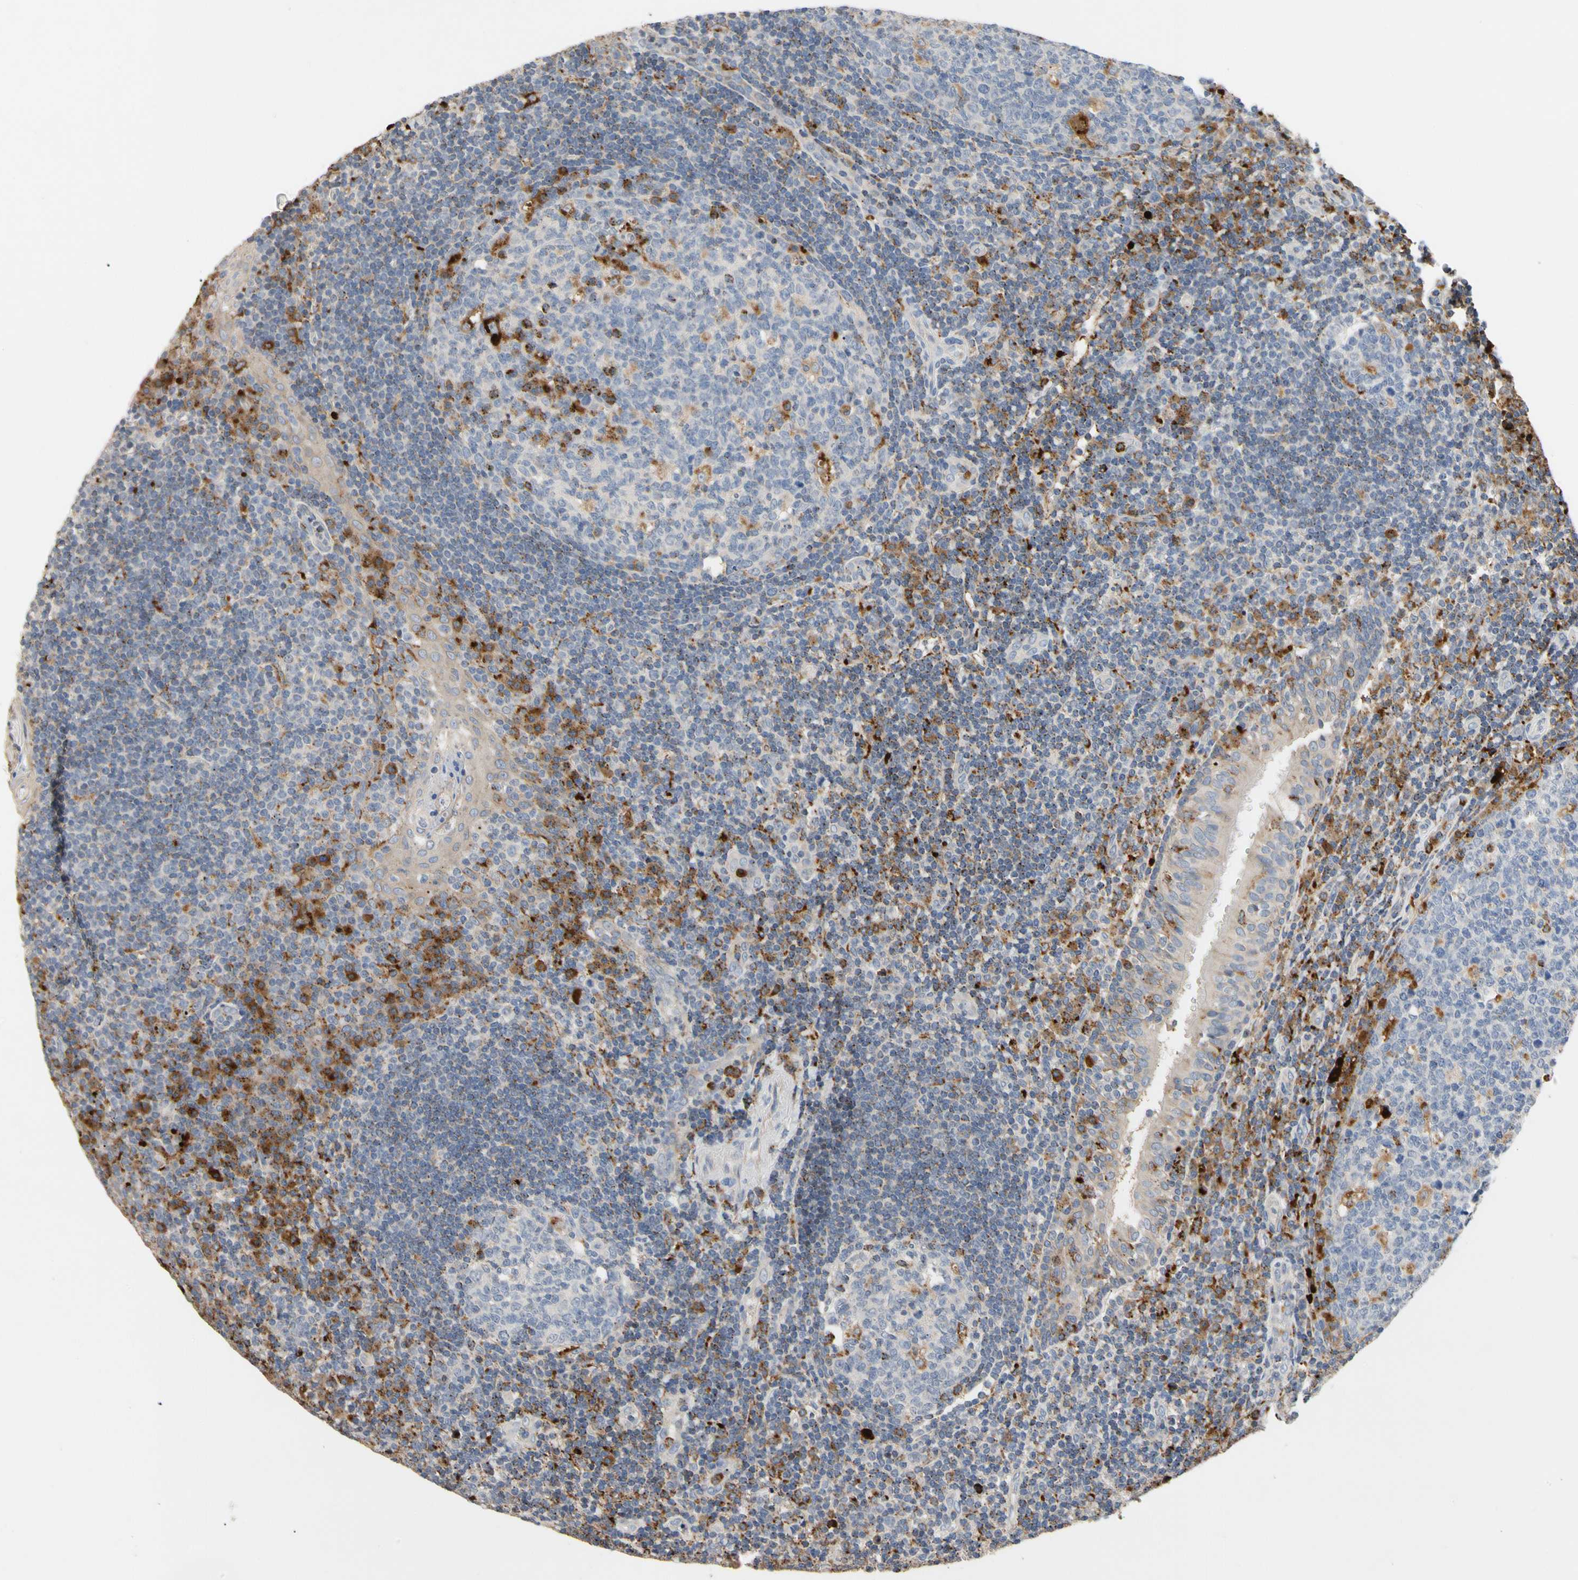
{"staining": {"intensity": "strong", "quantity": "<25%", "location": "cytoplasmic/membranous"}, "tissue": "tonsil", "cell_type": "Germinal center cells", "image_type": "normal", "snomed": [{"axis": "morphology", "description": "Normal tissue, NOS"}, {"axis": "topography", "description": "Tonsil"}], "caption": "The image shows staining of benign tonsil, revealing strong cytoplasmic/membranous protein staining (brown color) within germinal center cells. (DAB IHC, brown staining for protein, blue staining for nuclei).", "gene": "ADA2", "patient": {"sex": "female", "age": 40}}